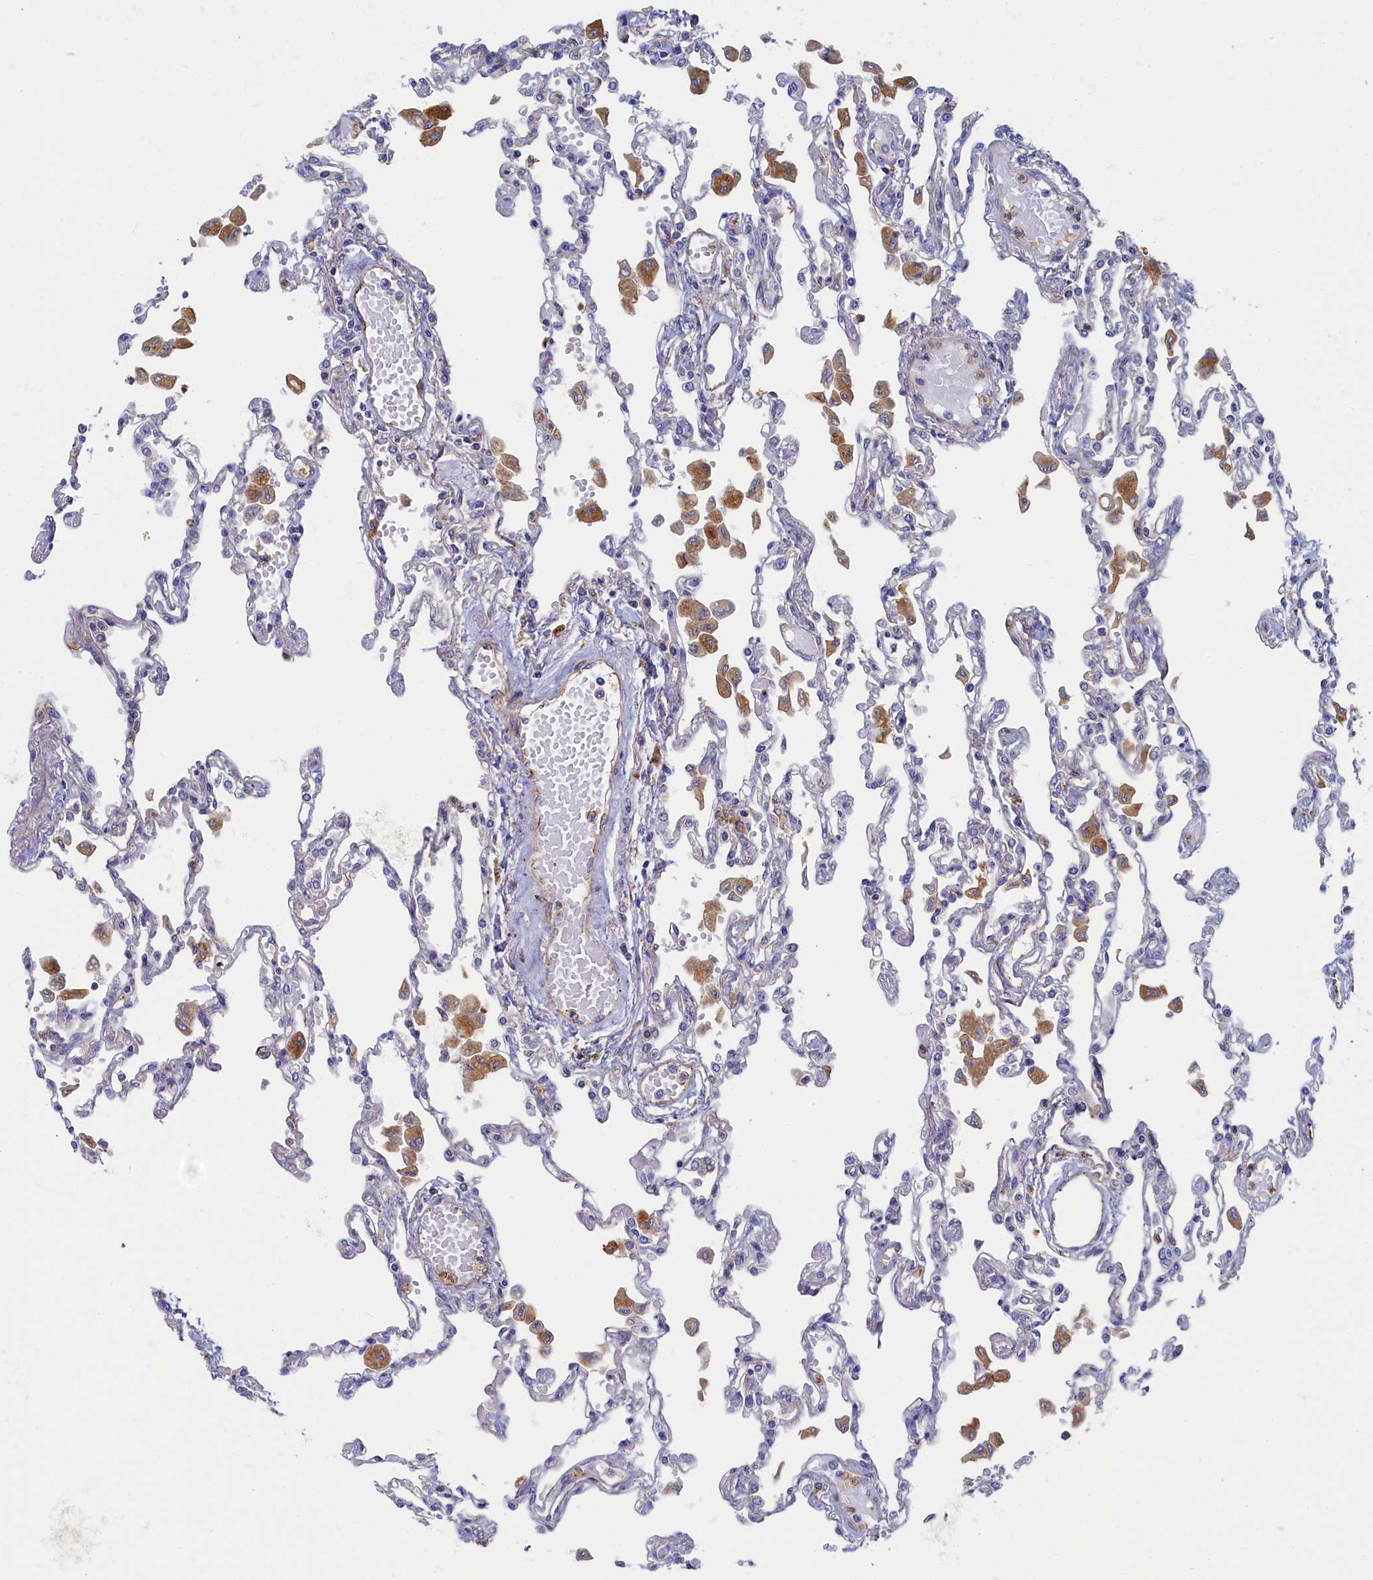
{"staining": {"intensity": "negative", "quantity": "none", "location": "none"}, "tissue": "lung", "cell_type": "Alveolar cells", "image_type": "normal", "snomed": [{"axis": "morphology", "description": "Normal tissue, NOS"}, {"axis": "topography", "description": "Bronchus"}, {"axis": "topography", "description": "Lung"}], "caption": "IHC of normal lung displays no staining in alveolar cells. The staining is performed using DAB brown chromogen with nuclei counter-stained in using hematoxylin.", "gene": "PSMG2", "patient": {"sex": "female", "age": 49}}